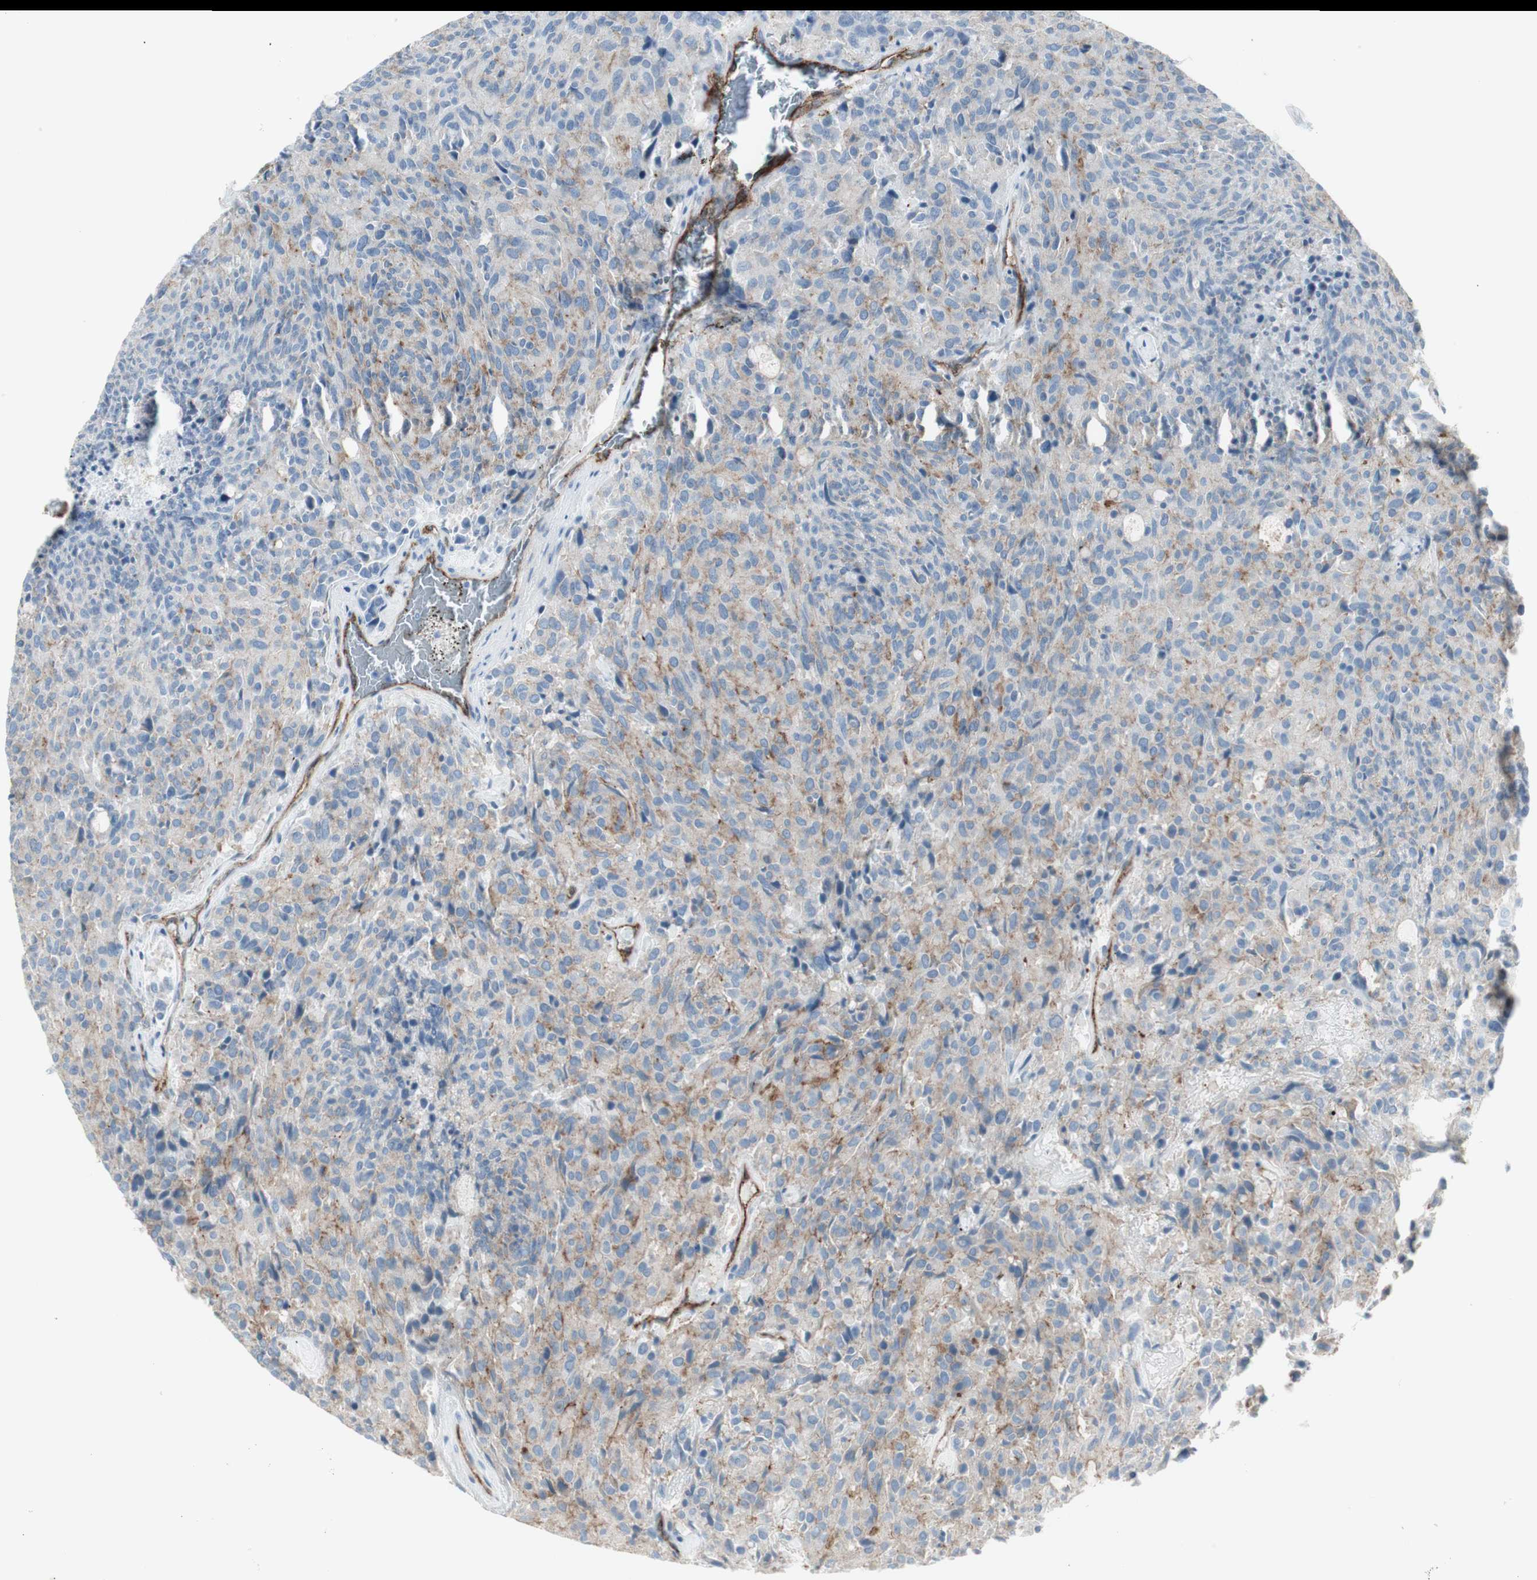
{"staining": {"intensity": "weak", "quantity": "25%-75%", "location": "cytoplasmic/membranous"}, "tissue": "carcinoid", "cell_type": "Tumor cells", "image_type": "cancer", "snomed": [{"axis": "morphology", "description": "Carcinoid, malignant, NOS"}, {"axis": "topography", "description": "Pancreas"}], "caption": "Carcinoid stained with DAB (3,3'-diaminobenzidine) immunohistochemistry (IHC) reveals low levels of weak cytoplasmic/membranous expression in about 25%-75% of tumor cells.", "gene": "MYO6", "patient": {"sex": "female", "age": 54}}